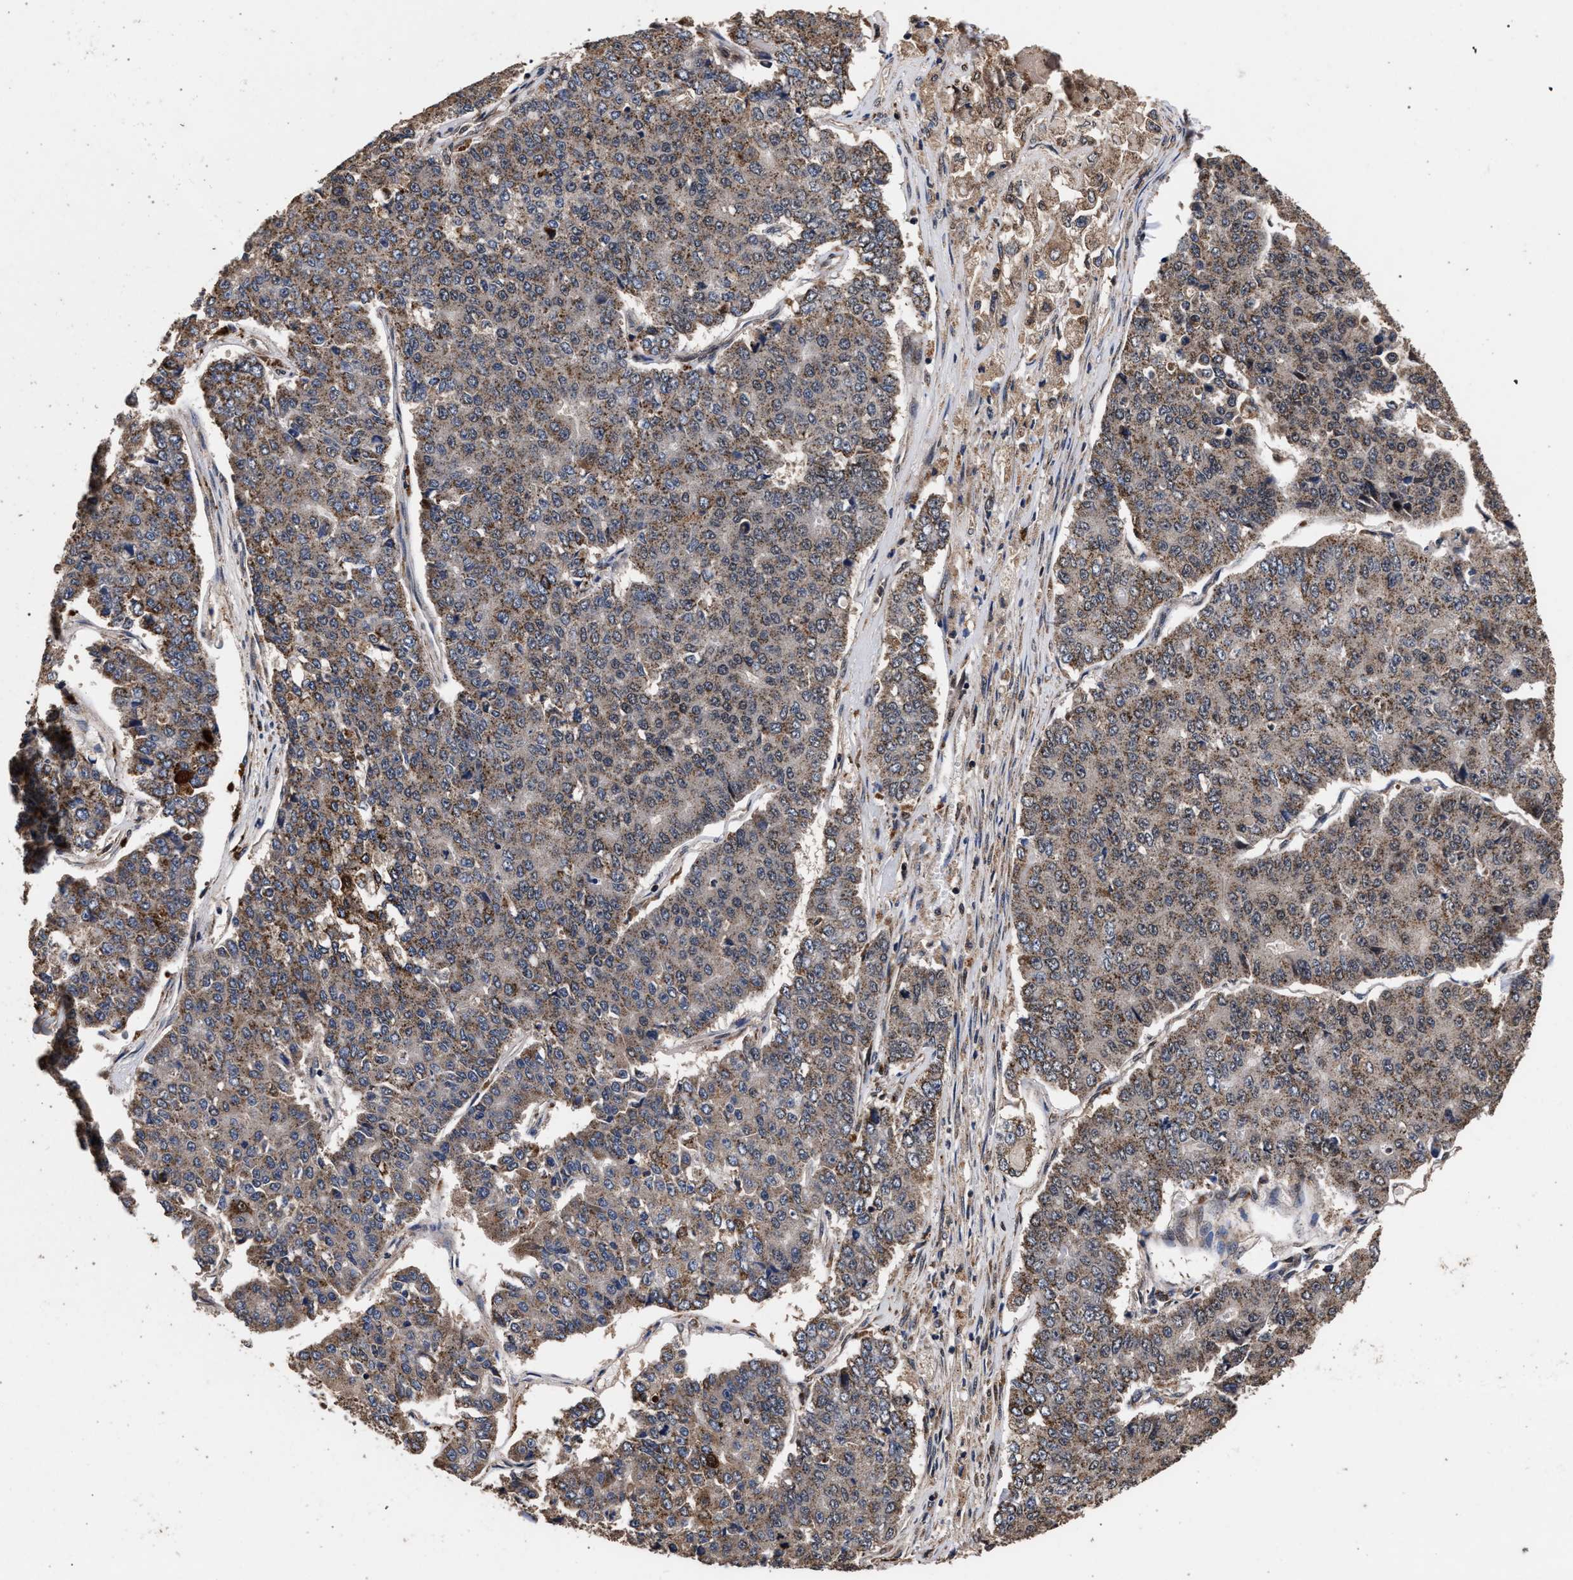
{"staining": {"intensity": "moderate", "quantity": ">75%", "location": "cytoplasmic/membranous"}, "tissue": "pancreatic cancer", "cell_type": "Tumor cells", "image_type": "cancer", "snomed": [{"axis": "morphology", "description": "Adenocarcinoma, NOS"}, {"axis": "topography", "description": "Pancreas"}], "caption": "A medium amount of moderate cytoplasmic/membranous expression is present in approximately >75% of tumor cells in adenocarcinoma (pancreatic) tissue. (brown staining indicates protein expression, while blue staining denotes nuclei).", "gene": "ACOX1", "patient": {"sex": "male", "age": 50}}